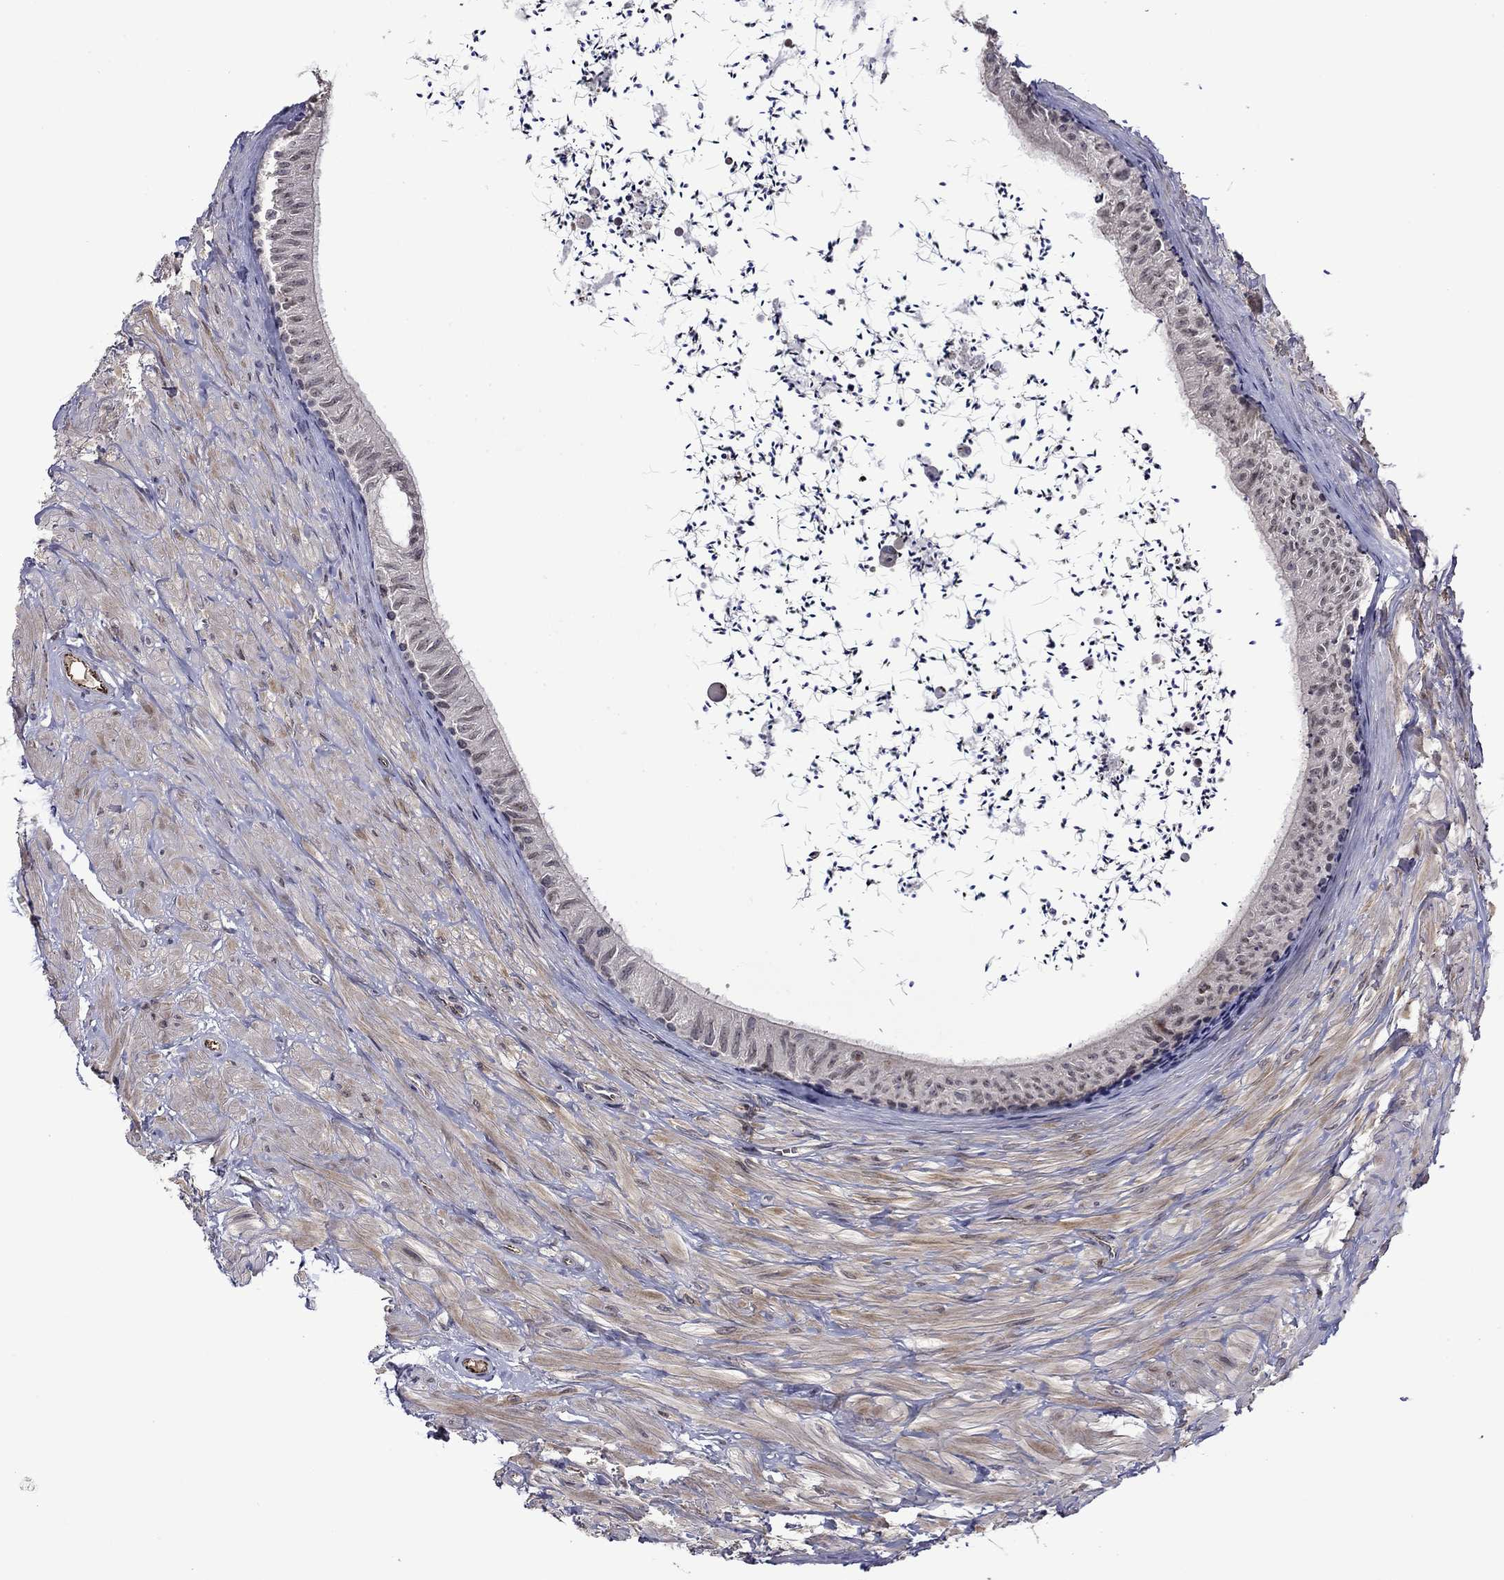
{"staining": {"intensity": "negative", "quantity": "none", "location": "none"}, "tissue": "epididymis", "cell_type": "Glandular cells", "image_type": "normal", "snomed": [{"axis": "morphology", "description": "Normal tissue, NOS"}, {"axis": "topography", "description": "Epididymis"}], "caption": "Glandular cells are negative for brown protein staining in benign epididymis.", "gene": "SLITRK1", "patient": {"sex": "male", "age": 32}}